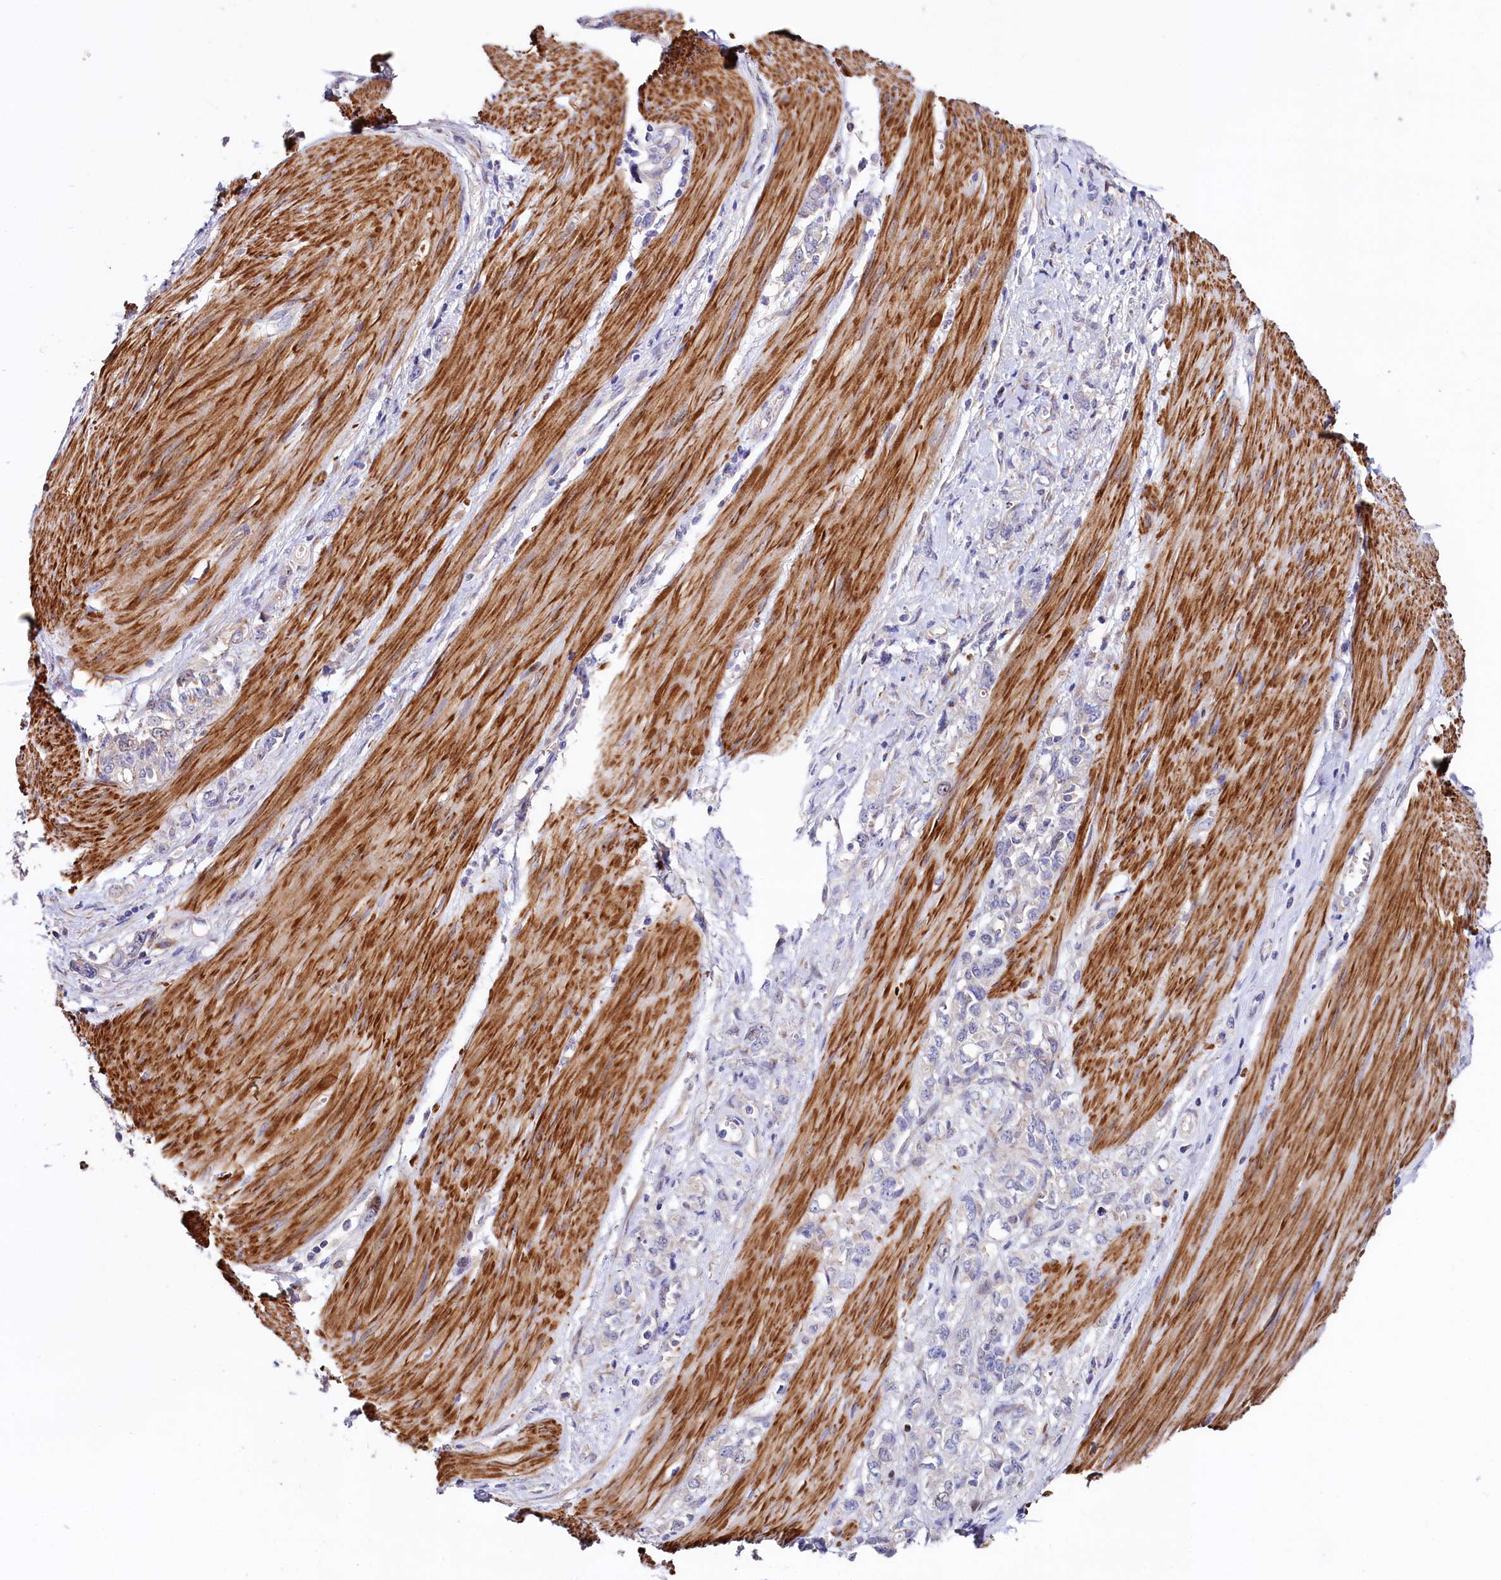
{"staining": {"intensity": "negative", "quantity": "none", "location": "none"}, "tissue": "stomach cancer", "cell_type": "Tumor cells", "image_type": "cancer", "snomed": [{"axis": "morphology", "description": "Adenocarcinoma, NOS"}, {"axis": "topography", "description": "Stomach"}], "caption": "An immunohistochemistry (IHC) photomicrograph of stomach cancer is shown. There is no staining in tumor cells of stomach cancer. (DAB immunohistochemistry visualized using brightfield microscopy, high magnification).", "gene": "WNT8A", "patient": {"sex": "female", "age": 76}}